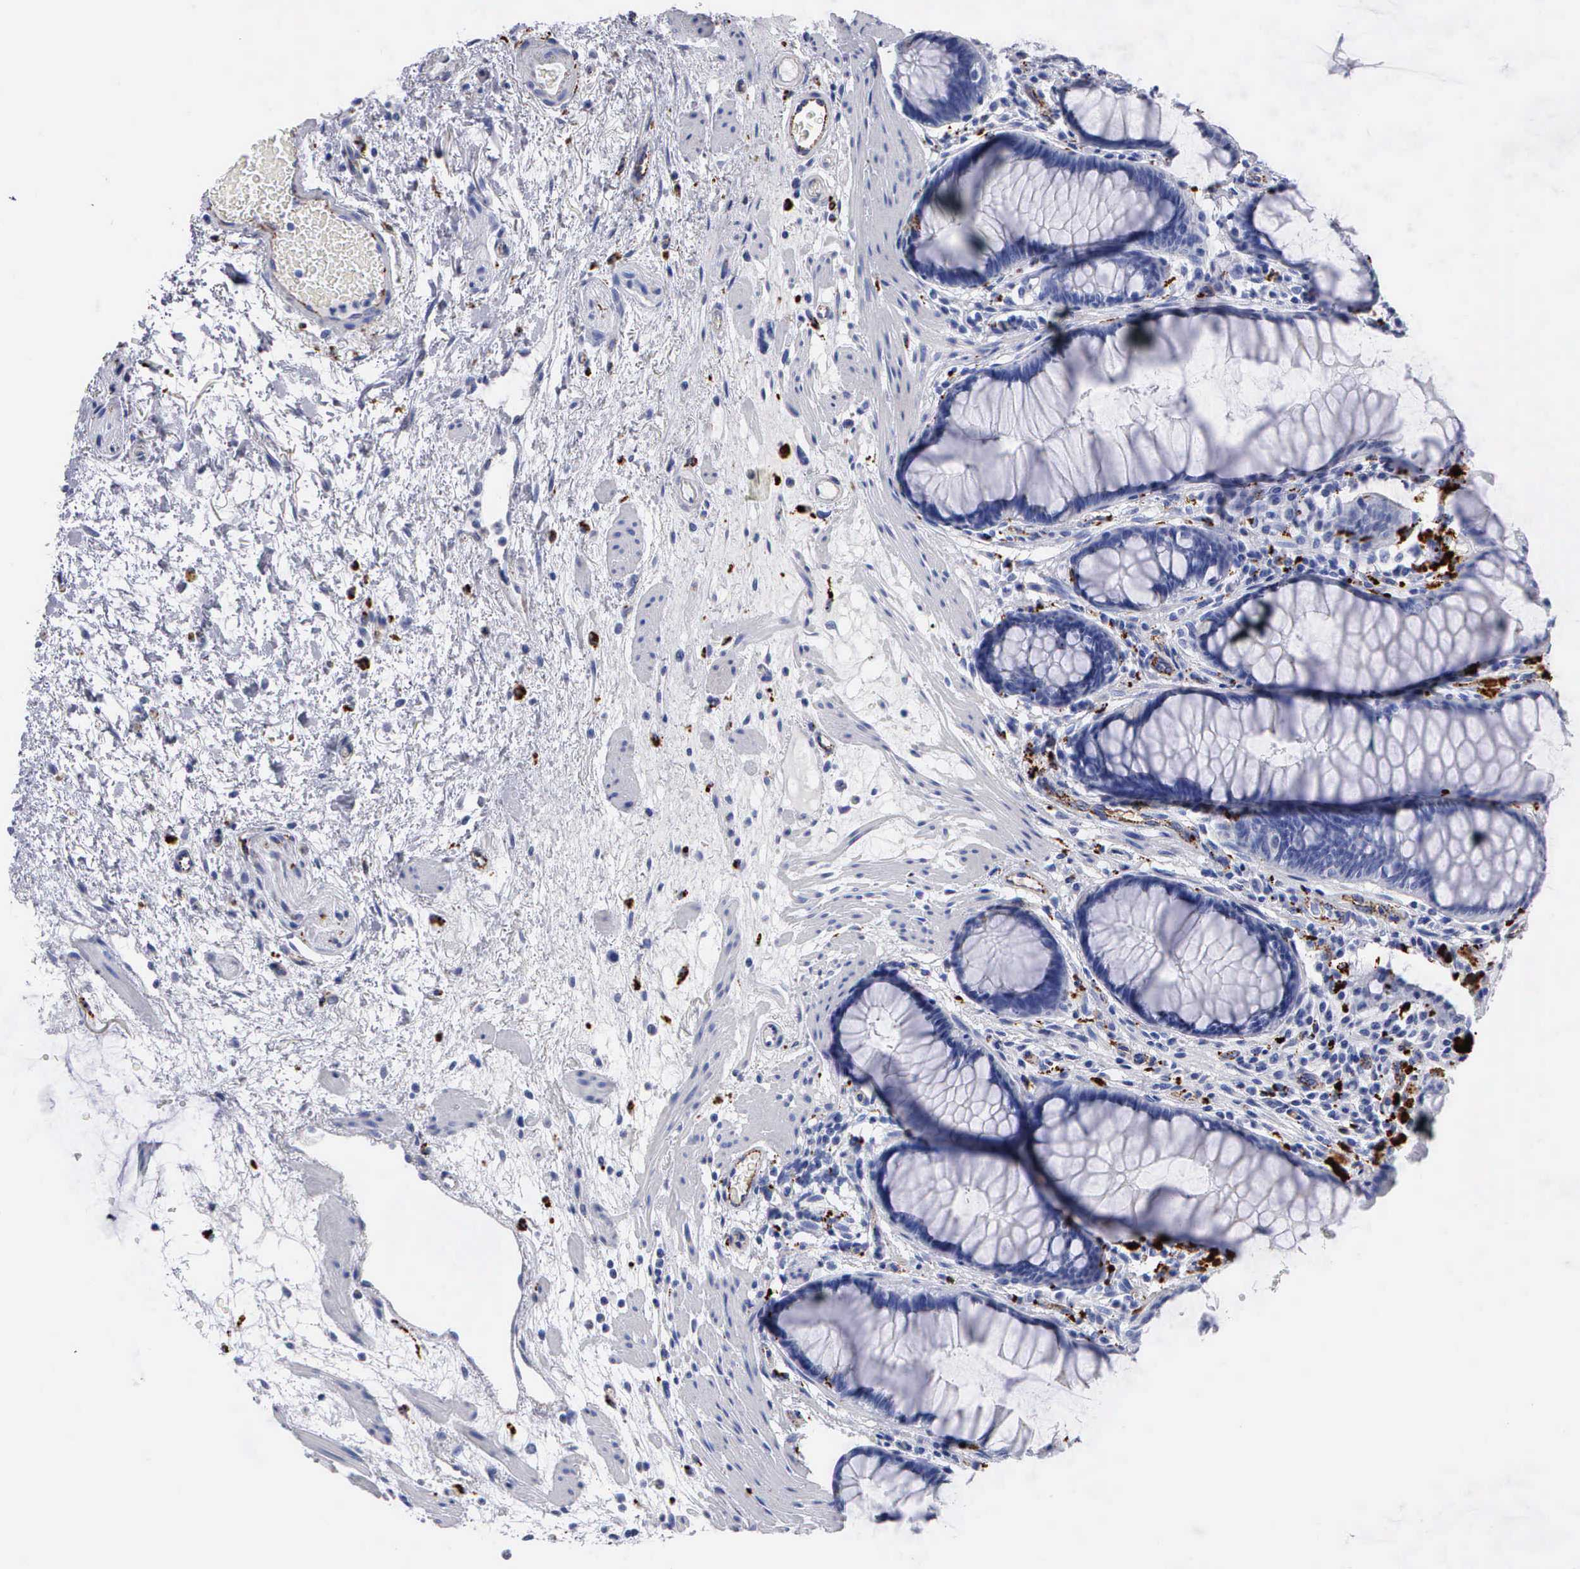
{"staining": {"intensity": "negative", "quantity": "none", "location": "none"}, "tissue": "rectum", "cell_type": "Glandular cells", "image_type": "normal", "snomed": [{"axis": "morphology", "description": "Normal tissue, NOS"}, {"axis": "topography", "description": "Rectum"}], "caption": "Immunohistochemical staining of unremarkable rectum shows no significant staining in glandular cells.", "gene": "CTSL", "patient": {"sex": "male", "age": 77}}